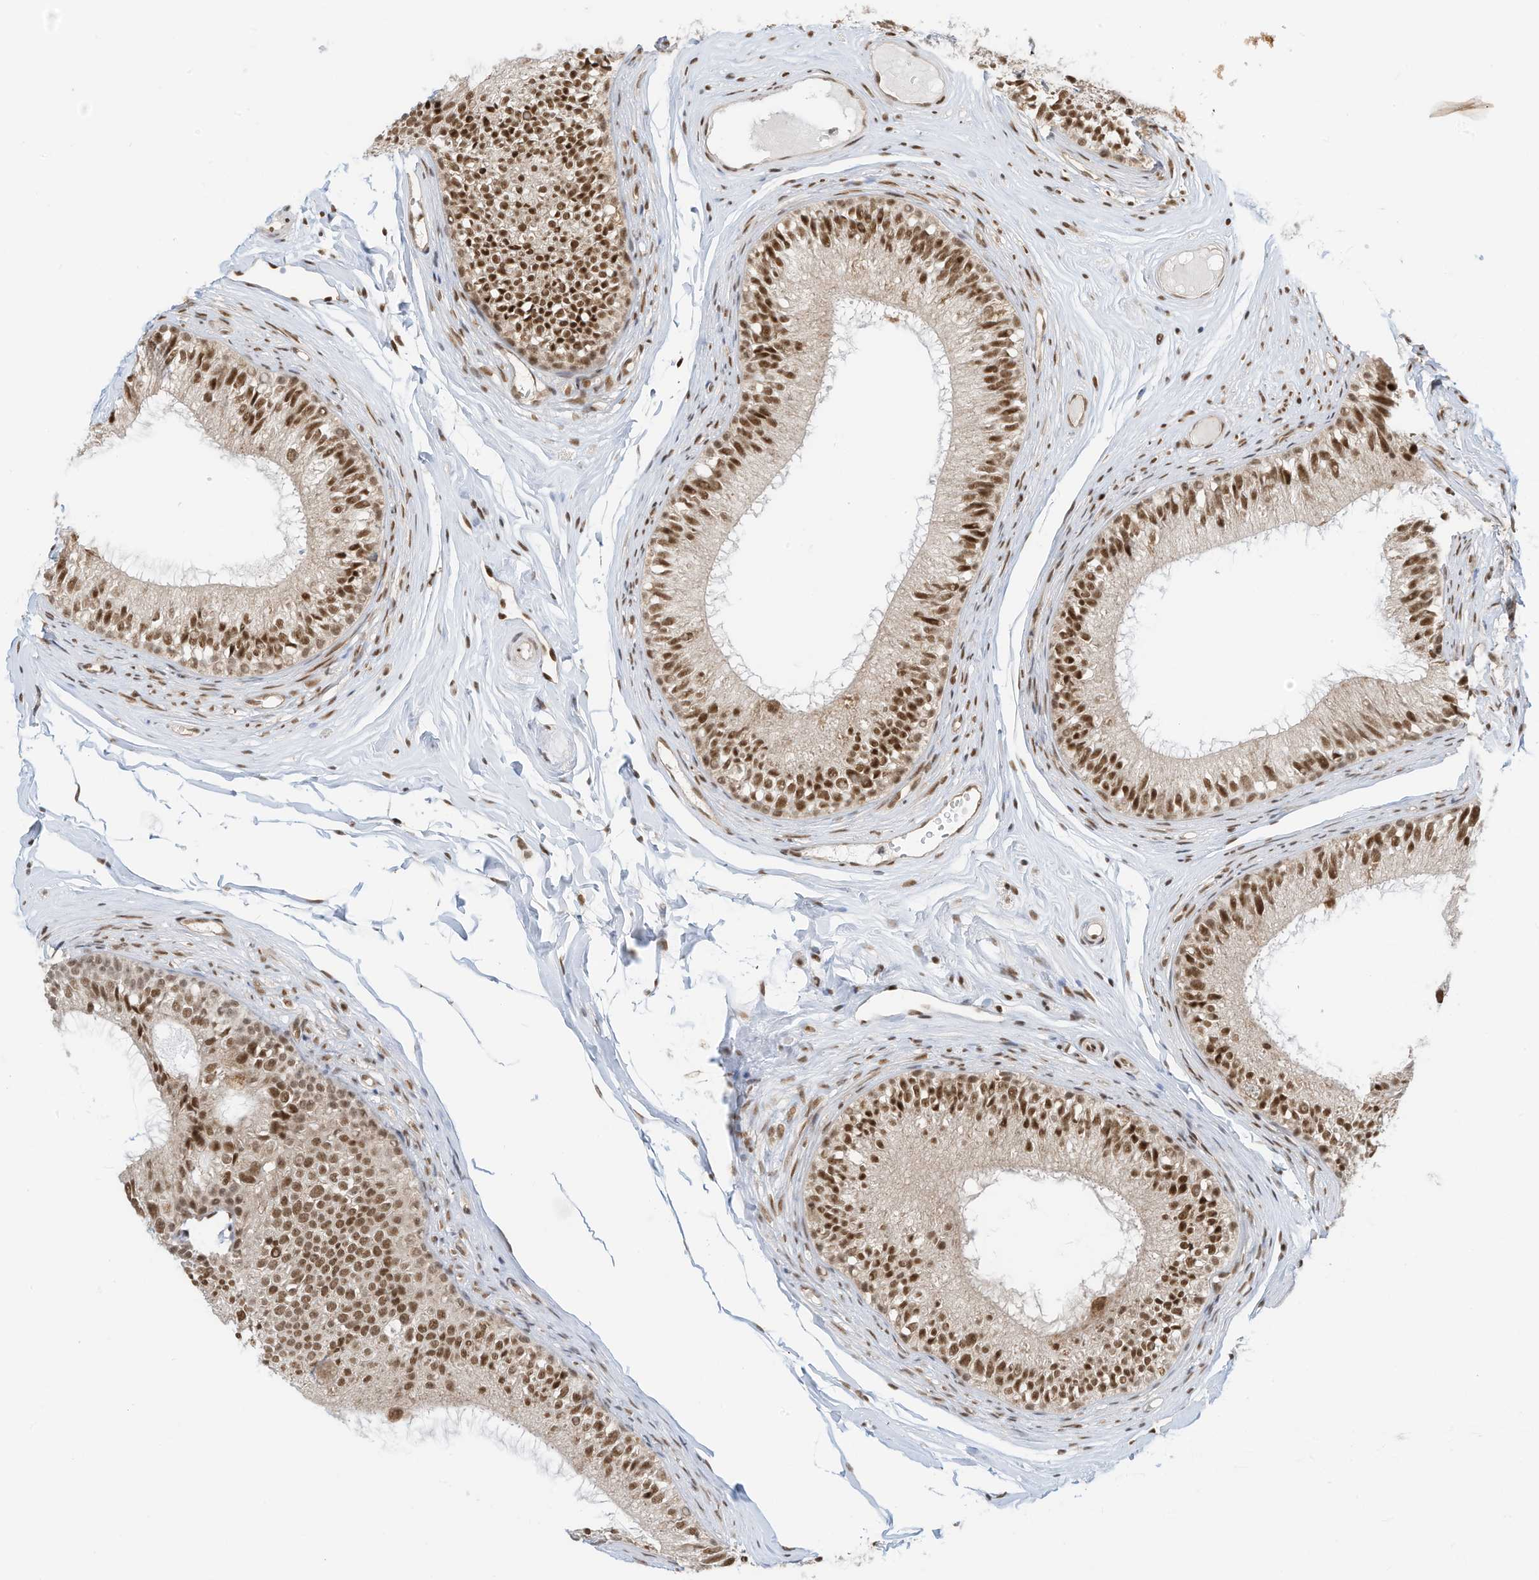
{"staining": {"intensity": "strong", "quantity": "25%-75%", "location": "nuclear"}, "tissue": "epididymis", "cell_type": "Glandular cells", "image_type": "normal", "snomed": [{"axis": "morphology", "description": "Normal tissue, NOS"}, {"axis": "morphology", "description": "Seminoma in situ"}, {"axis": "topography", "description": "Testis"}, {"axis": "topography", "description": "Epididymis"}], "caption": "Epididymis stained with immunohistochemistry (IHC) shows strong nuclear staining in approximately 25%-75% of glandular cells.", "gene": "AURKAIP1", "patient": {"sex": "male", "age": 28}}